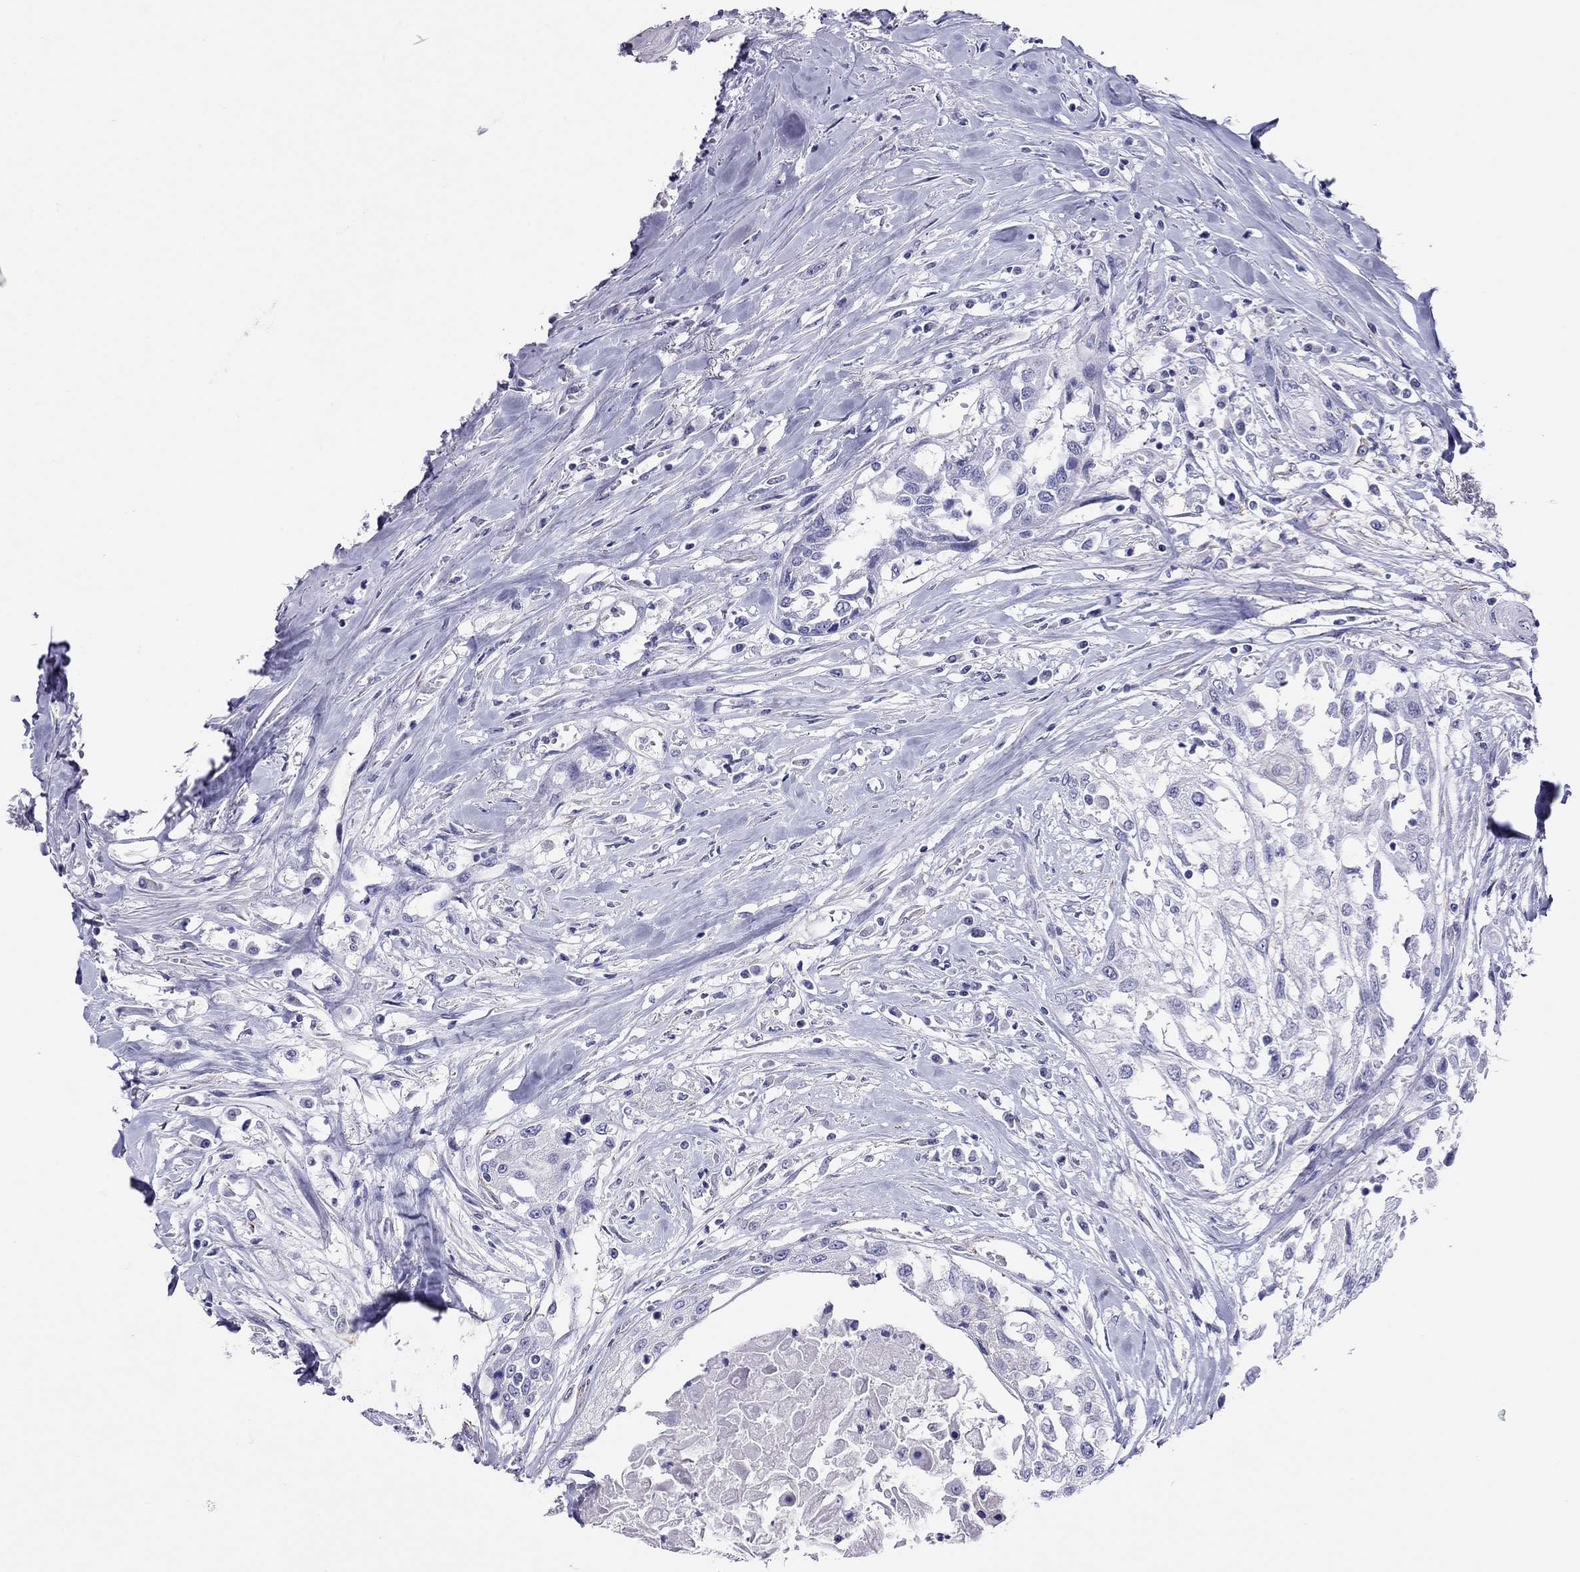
{"staining": {"intensity": "negative", "quantity": "none", "location": "none"}, "tissue": "head and neck cancer", "cell_type": "Tumor cells", "image_type": "cancer", "snomed": [{"axis": "morphology", "description": "Normal tissue, NOS"}, {"axis": "morphology", "description": "Squamous cell carcinoma, NOS"}, {"axis": "topography", "description": "Oral tissue"}, {"axis": "topography", "description": "Peripheral nerve tissue"}, {"axis": "topography", "description": "Head-Neck"}], "caption": "An immunohistochemistry (IHC) photomicrograph of head and neck squamous cell carcinoma is shown. There is no staining in tumor cells of head and neck squamous cell carcinoma. (DAB IHC with hematoxylin counter stain).", "gene": "MYMX", "patient": {"sex": "female", "age": 59}}